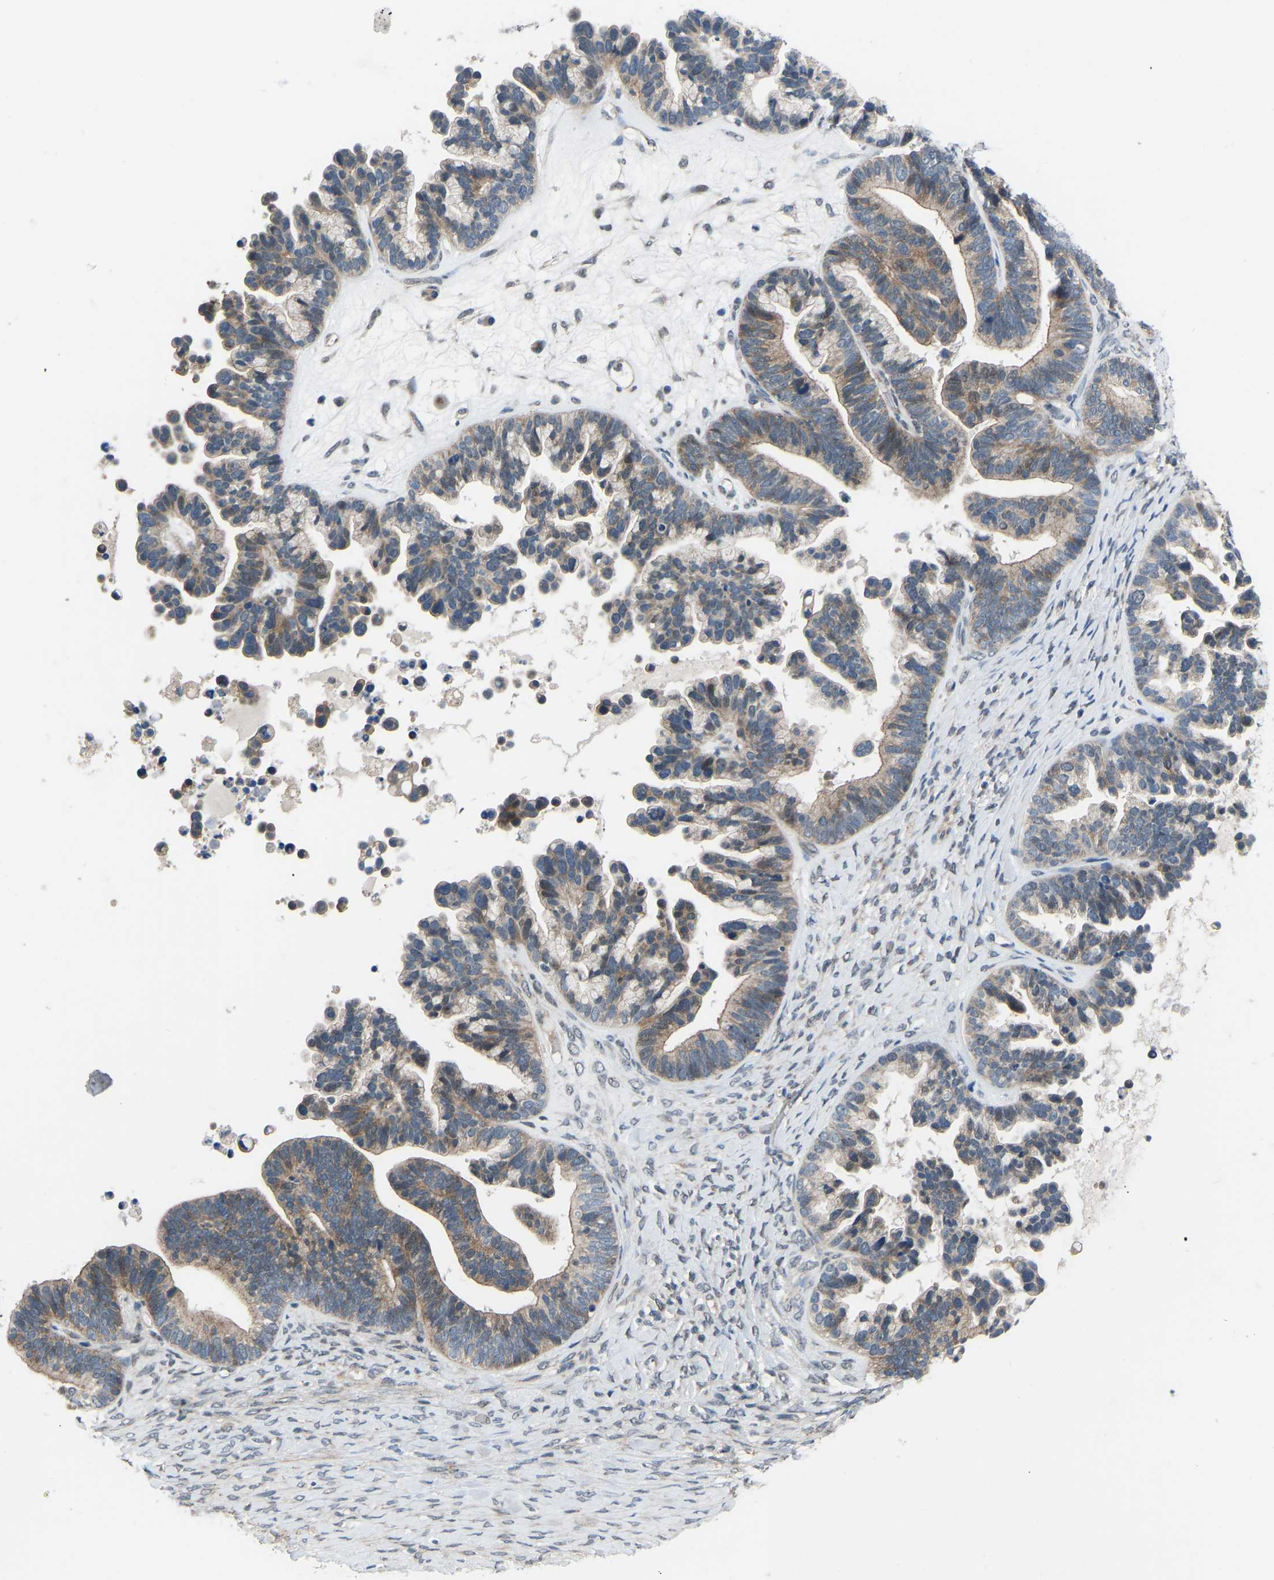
{"staining": {"intensity": "moderate", "quantity": ">75%", "location": "cytoplasmic/membranous"}, "tissue": "ovarian cancer", "cell_type": "Tumor cells", "image_type": "cancer", "snomed": [{"axis": "morphology", "description": "Cystadenocarcinoma, serous, NOS"}, {"axis": "topography", "description": "Ovary"}], "caption": "Tumor cells display moderate cytoplasmic/membranous positivity in approximately >75% of cells in serous cystadenocarcinoma (ovarian). (Stains: DAB in brown, nuclei in blue, Microscopy: brightfield microscopy at high magnification).", "gene": "CDK2AP1", "patient": {"sex": "female", "age": 56}}